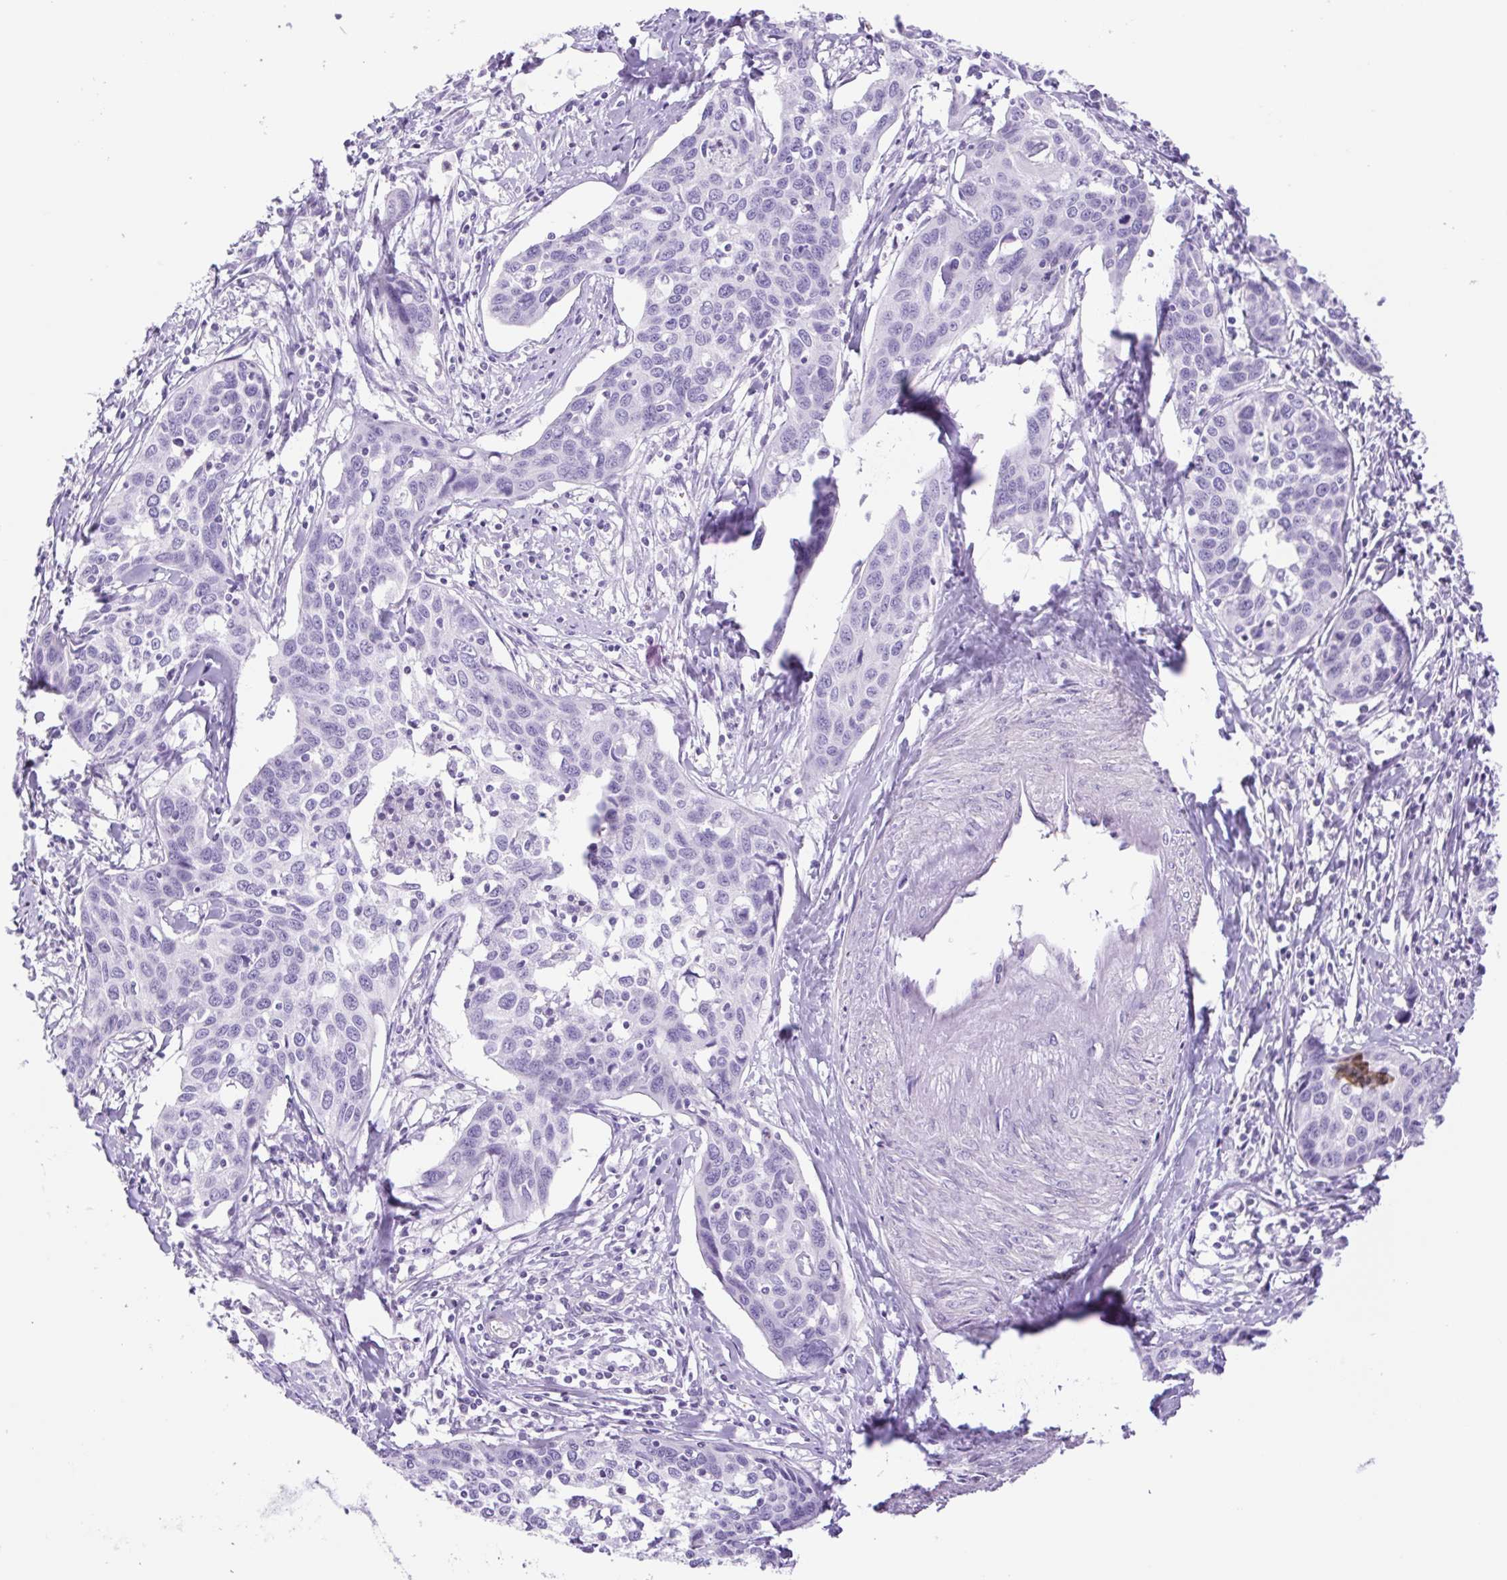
{"staining": {"intensity": "negative", "quantity": "none", "location": "none"}, "tissue": "cervical cancer", "cell_type": "Tumor cells", "image_type": "cancer", "snomed": [{"axis": "morphology", "description": "Squamous cell carcinoma, NOS"}, {"axis": "topography", "description": "Cervix"}], "caption": "The histopathology image shows no significant expression in tumor cells of cervical squamous cell carcinoma.", "gene": "CDSN", "patient": {"sex": "female", "age": 31}}